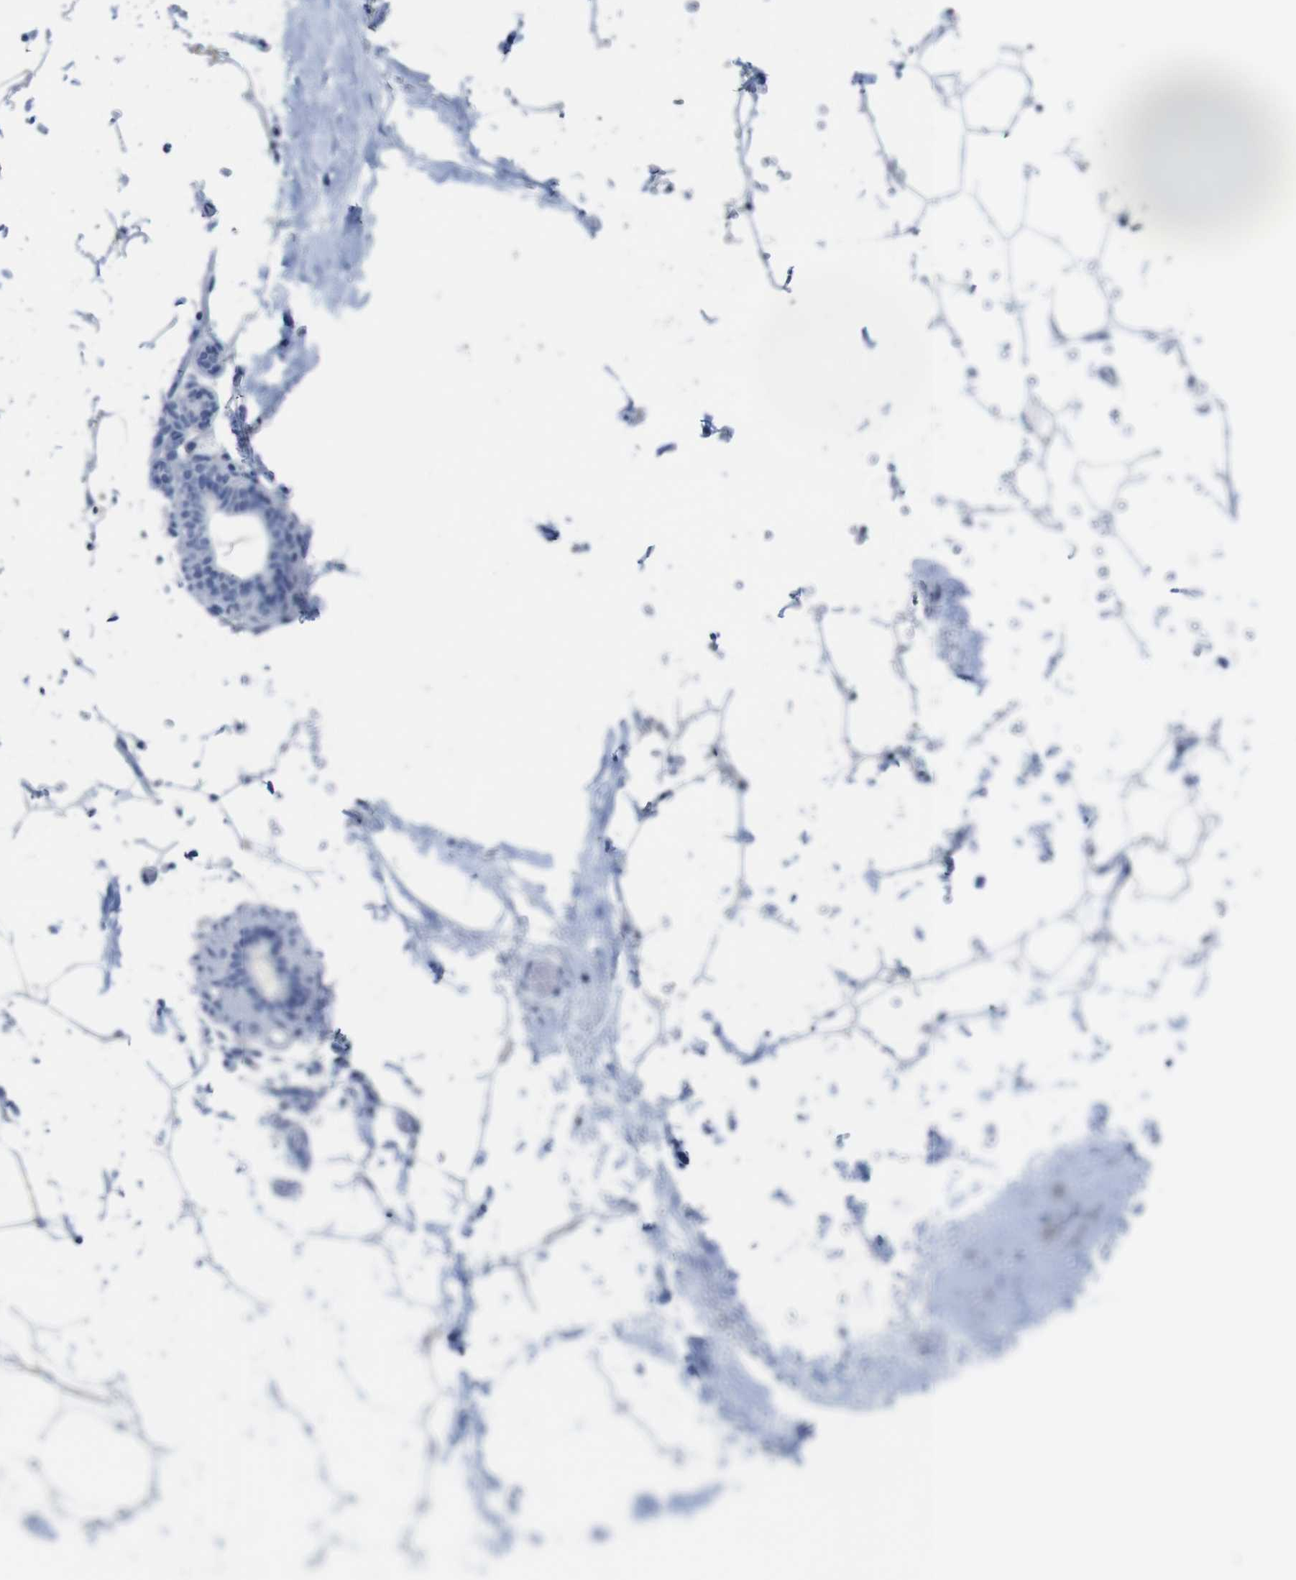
{"staining": {"intensity": "negative", "quantity": "none", "location": "none"}, "tissue": "adipose tissue", "cell_type": "Adipocytes", "image_type": "normal", "snomed": [{"axis": "morphology", "description": "Normal tissue, NOS"}, {"axis": "topography", "description": "Breast"}, {"axis": "topography", "description": "Soft tissue"}], "caption": "Immunohistochemical staining of normal human adipose tissue displays no significant staining in adipocytes. The staining was performed using DAB to visualize the protein expression in brown, while the nuclei were stained in blue with hematoxylin (Magnification: 20x).", "gene": "PNMA1", "patient": {"sex": "female", "age": 75}}